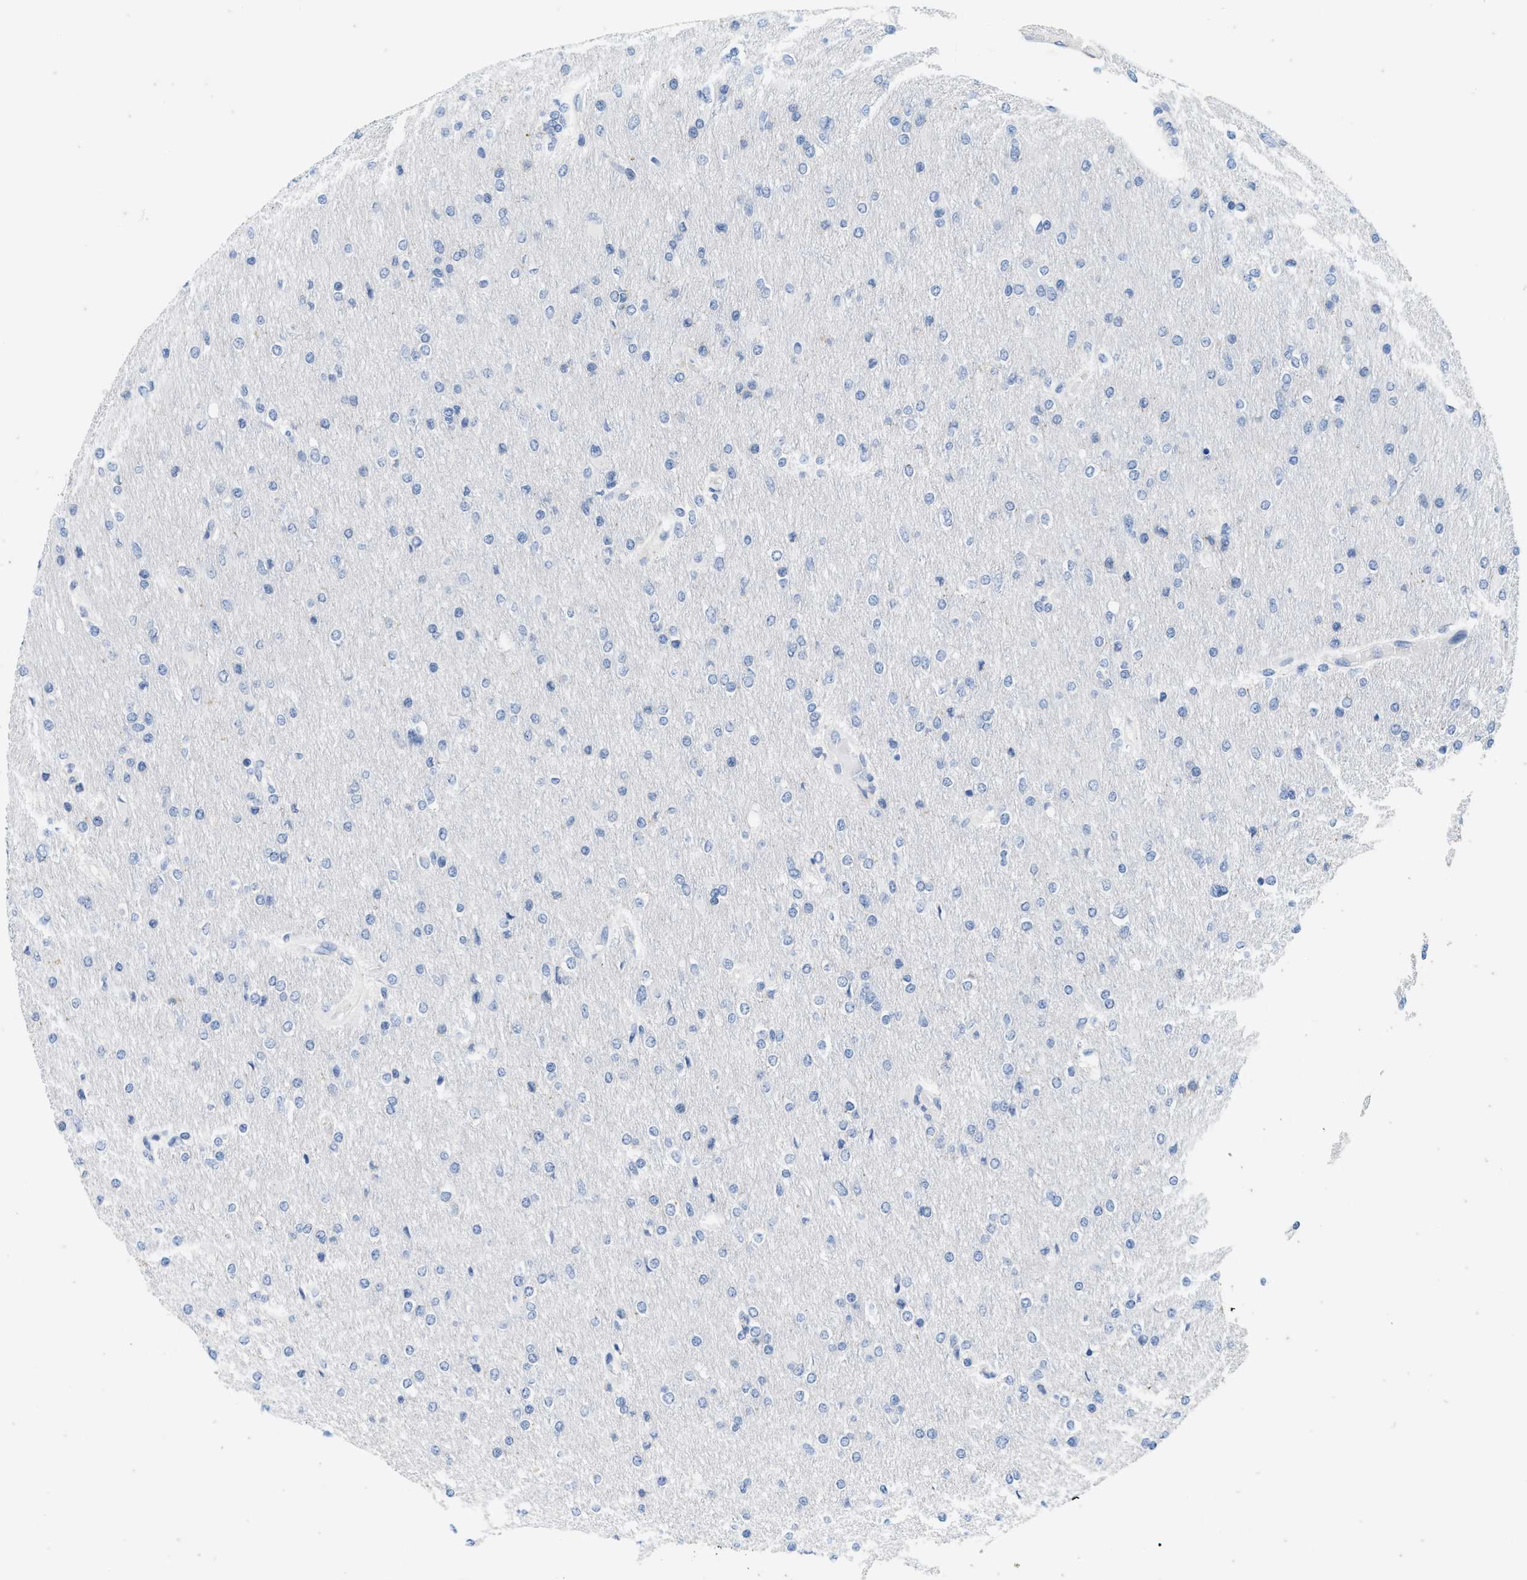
{"staining": {"intensity": "negative", "quantity": "none", "location": "none"}, "tissue": "glioma", "cell_type": "Tumor cells", "image_type": "cancer", "snomed": [{"axis": "morphology", "description": "Glioma, malignant, High grade"}, {"axis": "topography", "description": "Cerebral cortex"}], "caption": "High magnification brightfield microscopy of malignant high-grade glioma stained with DAB (brown) and counterstained with hematoxylin (blue): tumor cells show no significant positivity. Nuclei are stained in blue.", "gene": "ABCB11", "patient": {"sex": "female", "age": 36}}